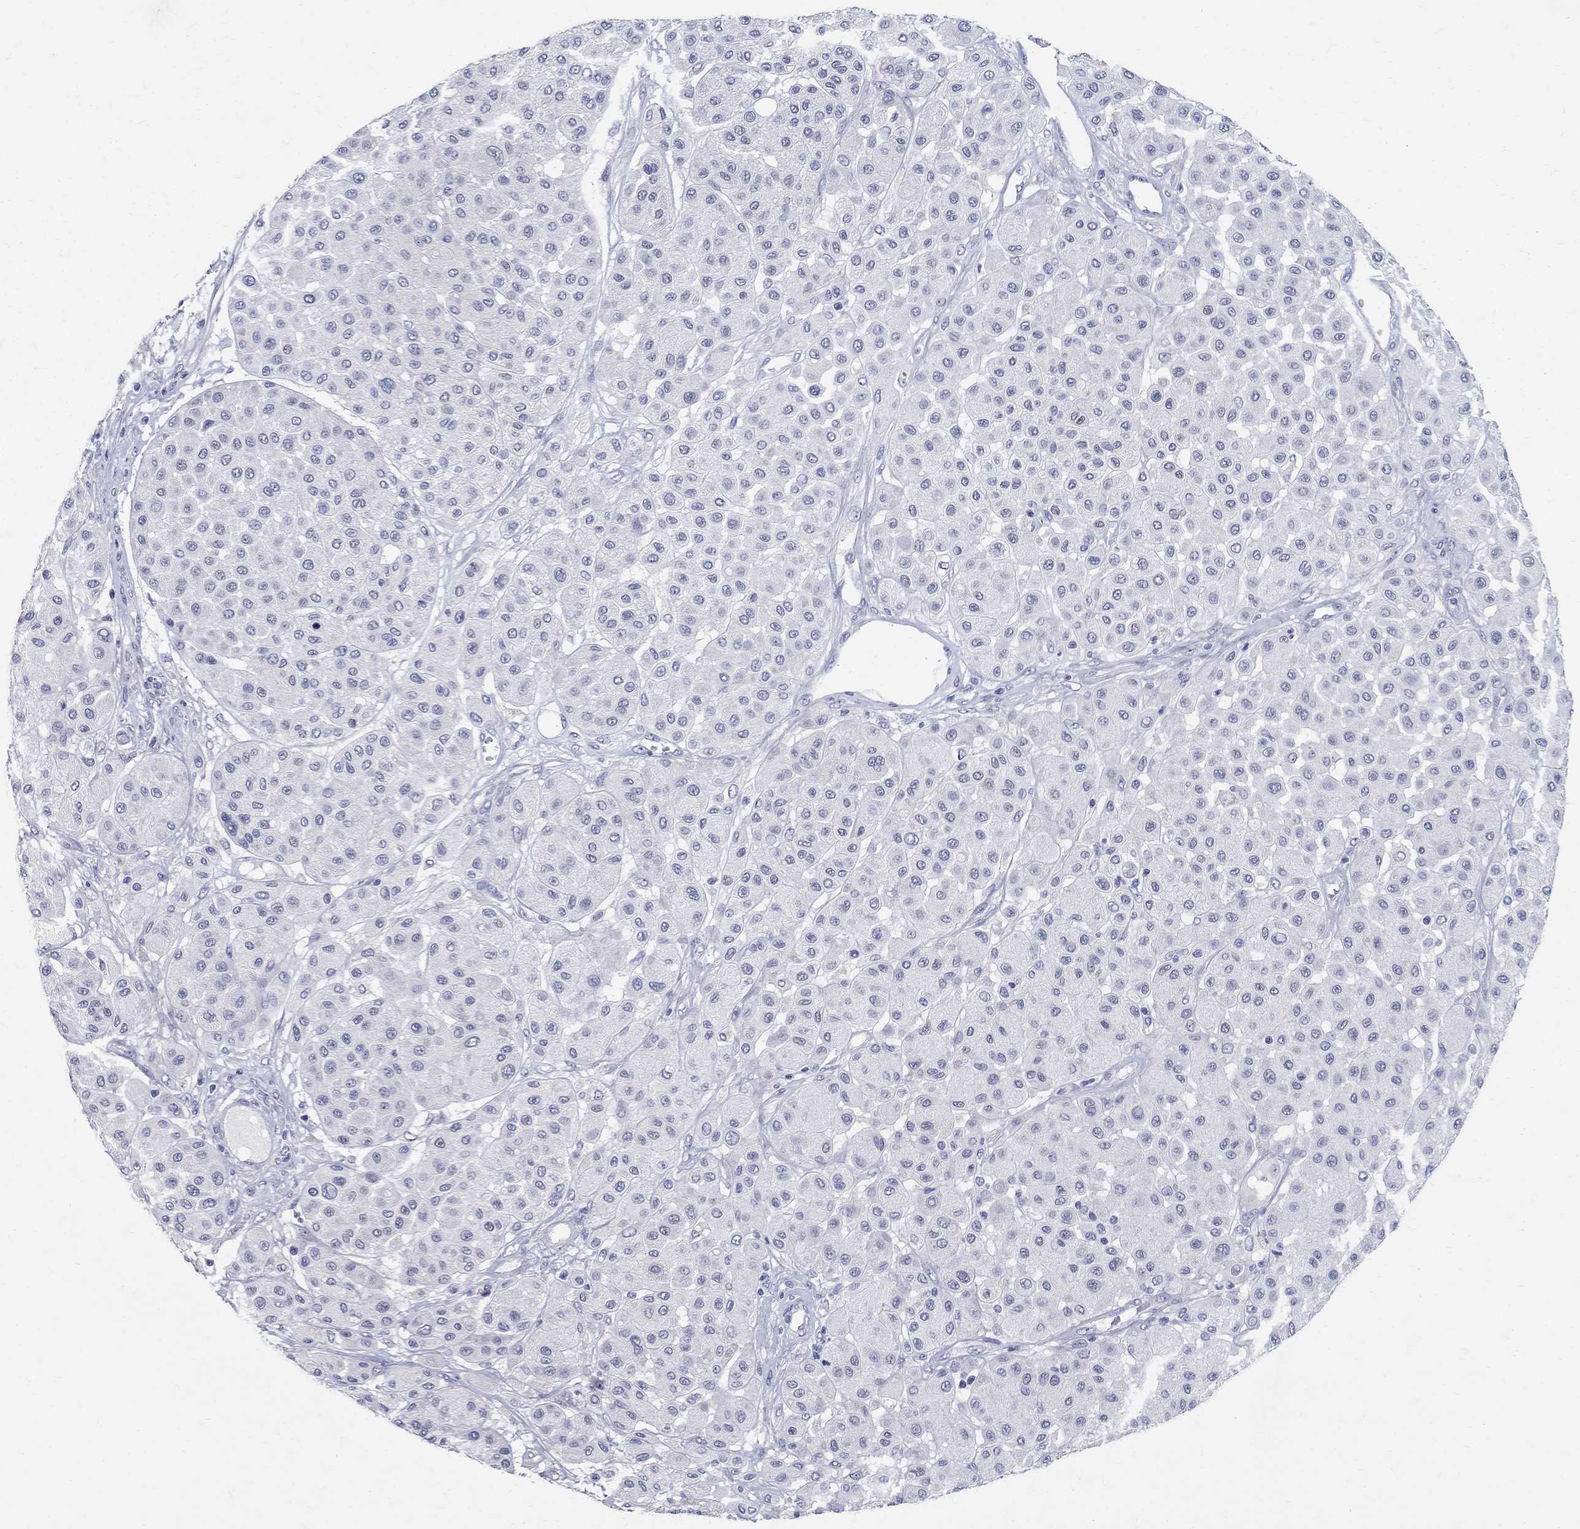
{"staining": {"intensity": "negative", "quantity": "none", "location": "none"}, "tissue": "melanoma", "cell_type": "Tumor cells", "image_type": "cancer", "snomed": [{"axis": "morphology", "description": "Malignant melanoma, Metastatic site"}, {"axis": "topography", "description": "Smooth muscle"}], "caption": "Tumor cells show no significant protein staining in malignant melanoma (metastatic site).", "gene": "SOX2", "patient": {"sex": "male", "age": 41}}